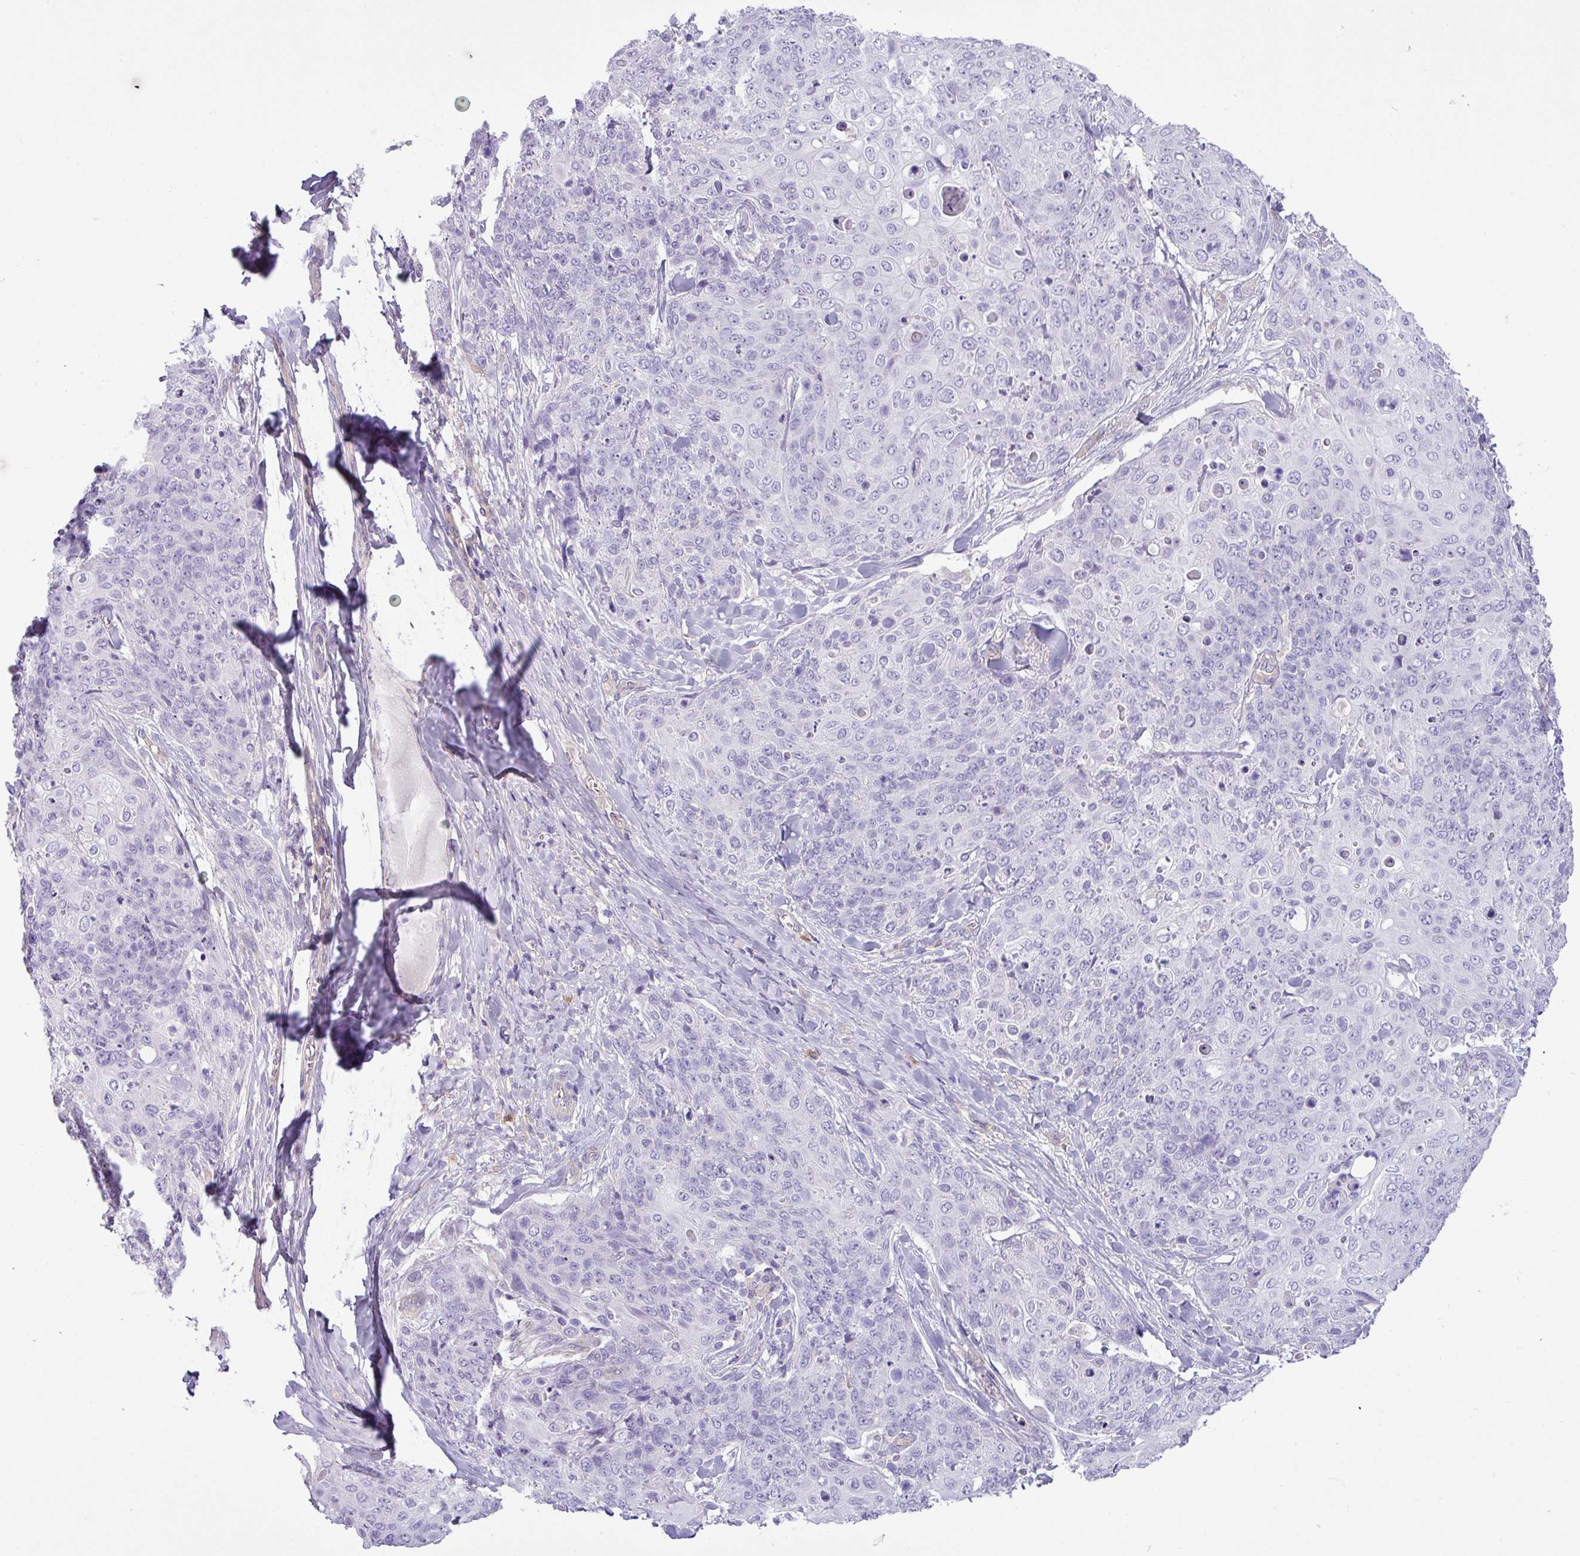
{"staining": {"intensity": "negative", "quantity": "none", "location": "none"}, "tissue": "skin cancer", "cell_type": "Tumor cells", "image_type": "cancer", "snomed": [{"axis": "morphology", "description": "Squamous cell carcinoma, NOS"}, {"axis": "topography", "description": "Skin"}, {"axis": "topography", "description": "Vulva"}], "caption": "High magnification brightfield microscopy of skin cancer stained with DAB (brown) and counterstained with hematoxylin (blue): tumor cells show no significant positivity. (Brightfield microscopy of DAB (3,3'-diaminobenzidine) IHC at high magnification).", "gene": "KIRREL3", "patient": {"sex": "female", "age": 85}}